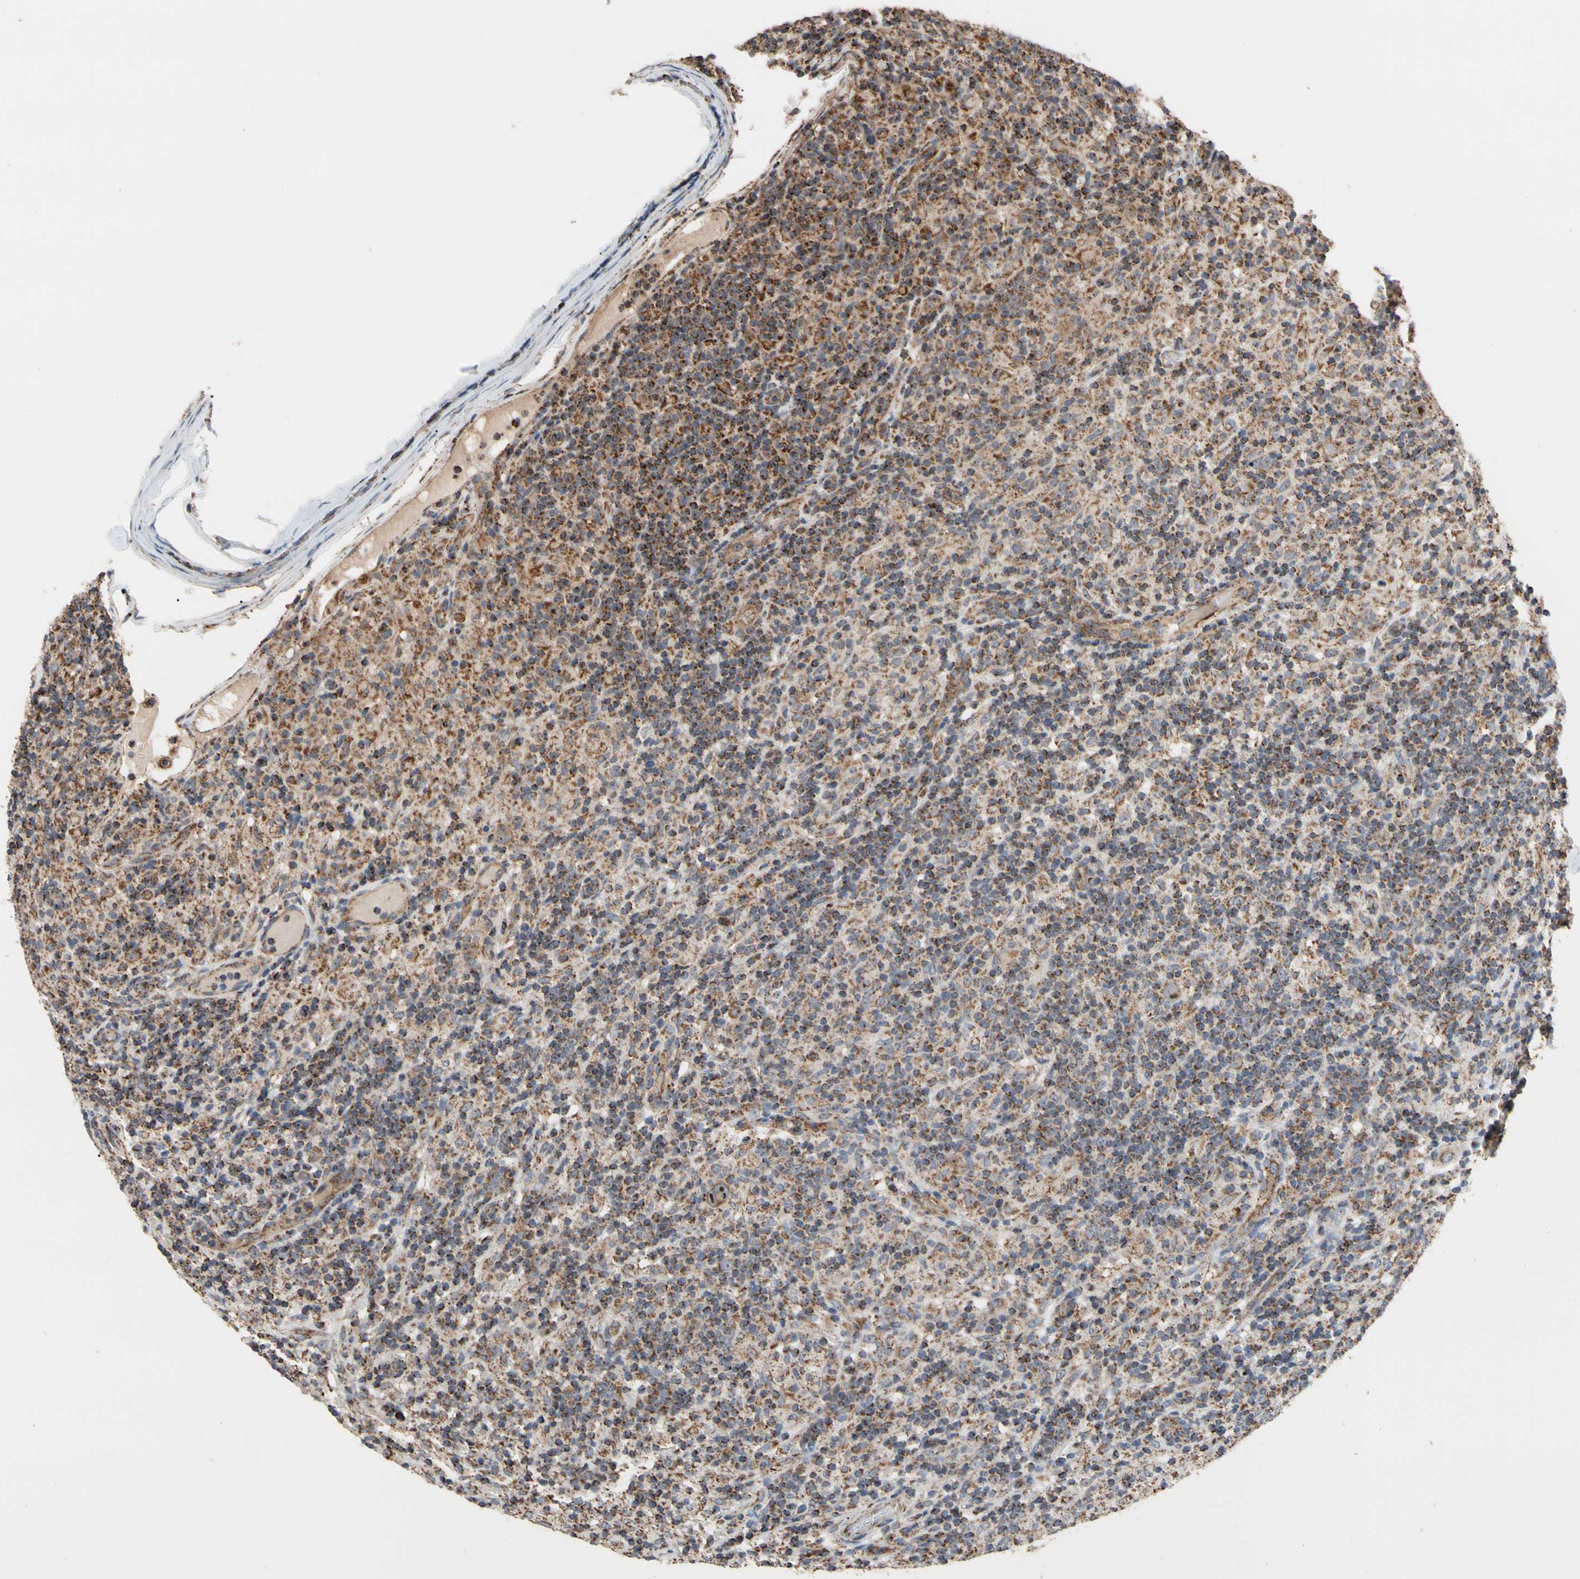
{"staining": {"intensity": "strong", "quantity": ">75%", "location": "cytoplasmic/membranous,nuclear"}, "tissue": "lymphoma", "cell_type": "Tumor cells", "image_type": "cancer", "snomed": [{"axis": "morphology", "description": "Hodgkin's disease, NOS"}, {"axis": "topography", "description": "Lymph node"}], "caption": "Immunohistochemical staining of human lymphoma exhibits high levels of strong cytoplasmic/membranous and nuclear staining in approximately >75% of tumor cells.", "gene": "FAM110B", "patient": {"sex": "male", "age": 70}}